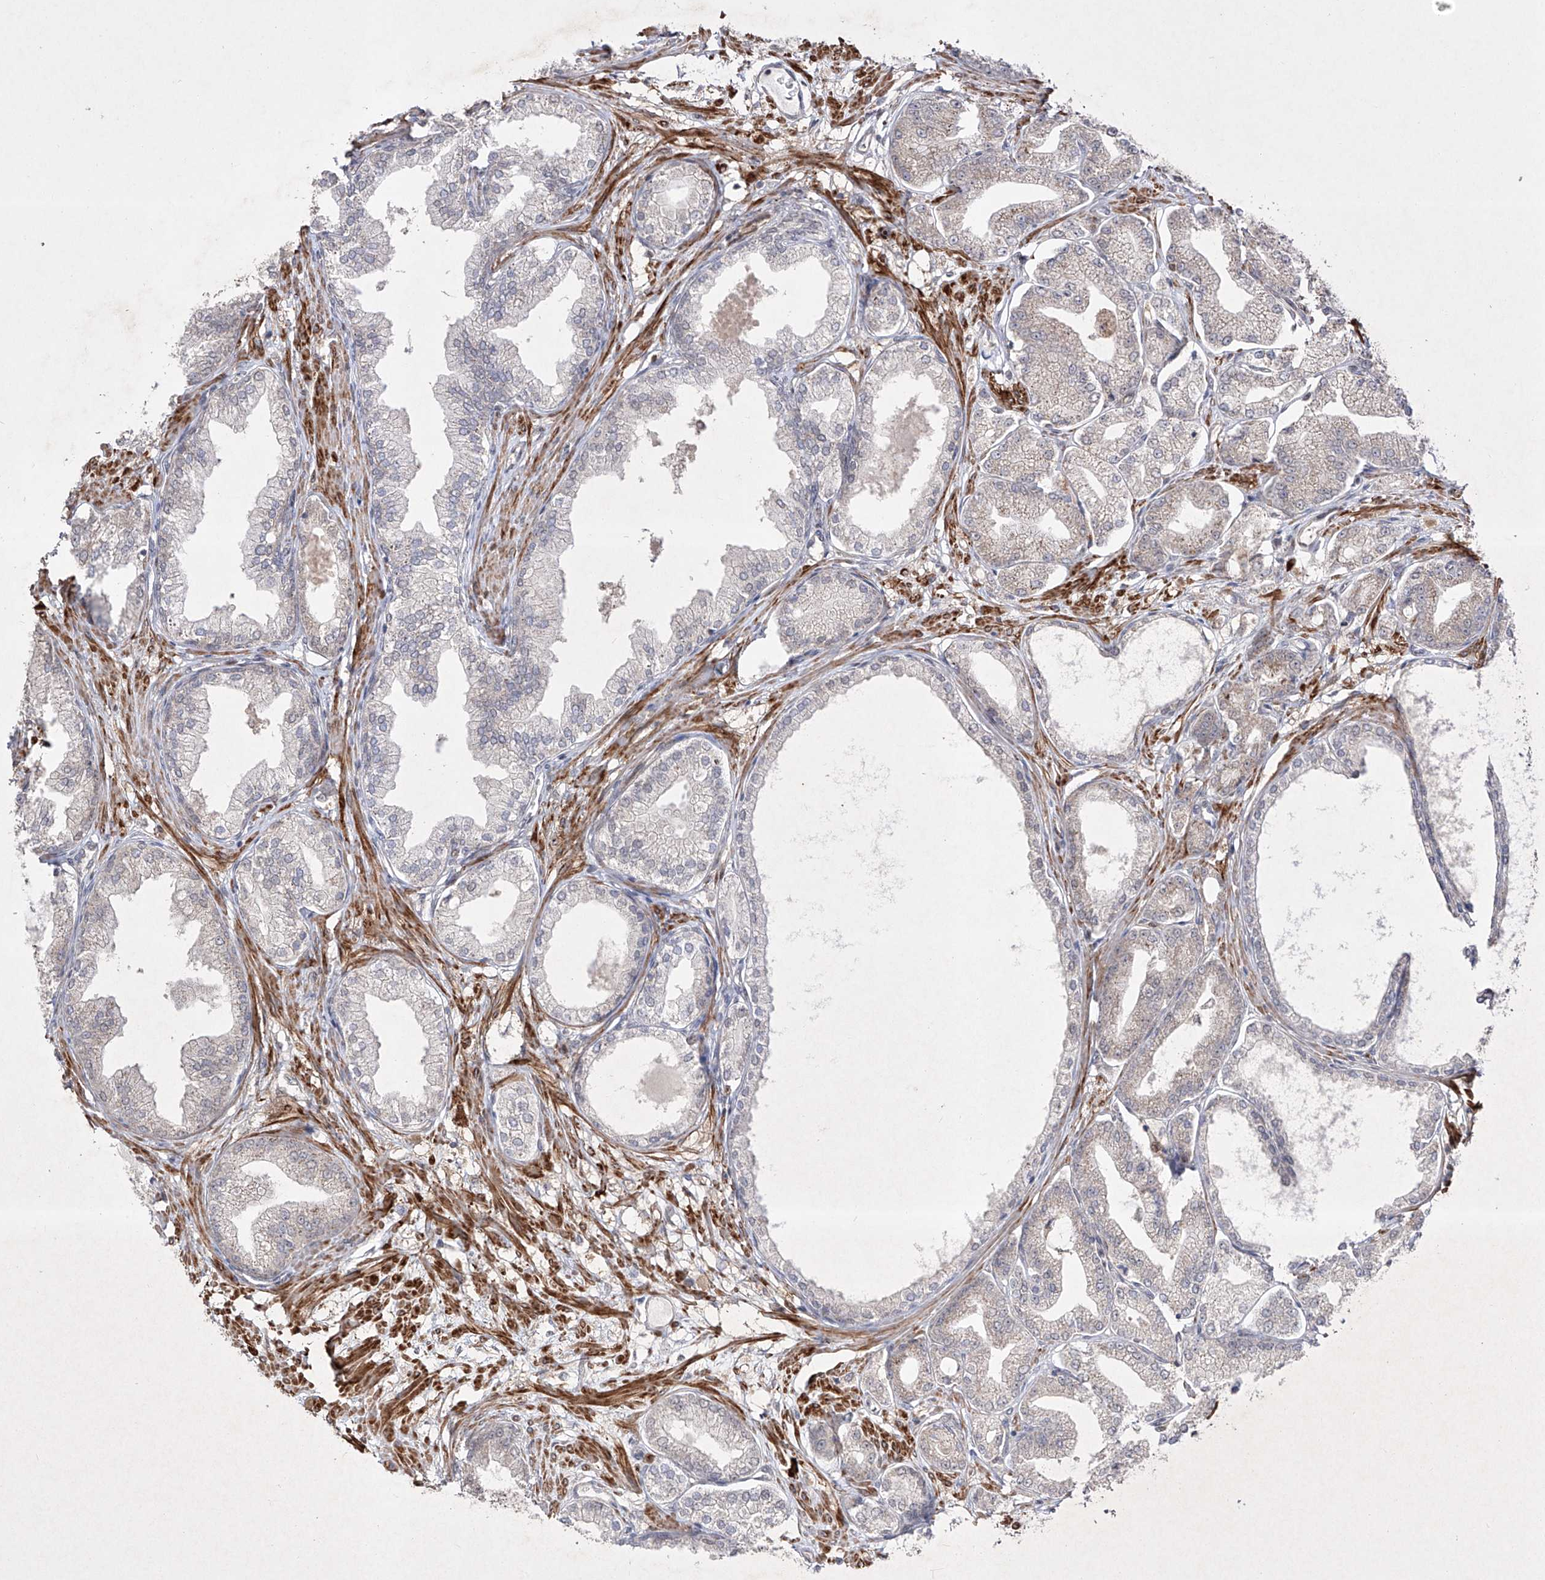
{"staining": {"intensity": "weak", "quantity": "<25%", "location": "cytoplasmic/membranous"}, "tissue": "prostate cancer", "cell_type": "Tumor cells", "image_type": "cancer", "snomed": [{"axis": "morphology", "description": "Adenocarcinoma, Low grade"}, {"axis": "topography", "description": "Prostate"}], "caption": "Image shows no significant protein positivity in tumor cells of prostate cancer (low-grade adenocarcinoma).", "gene": "KDM1B", "patient": {"sex": "male", "age": 63}}